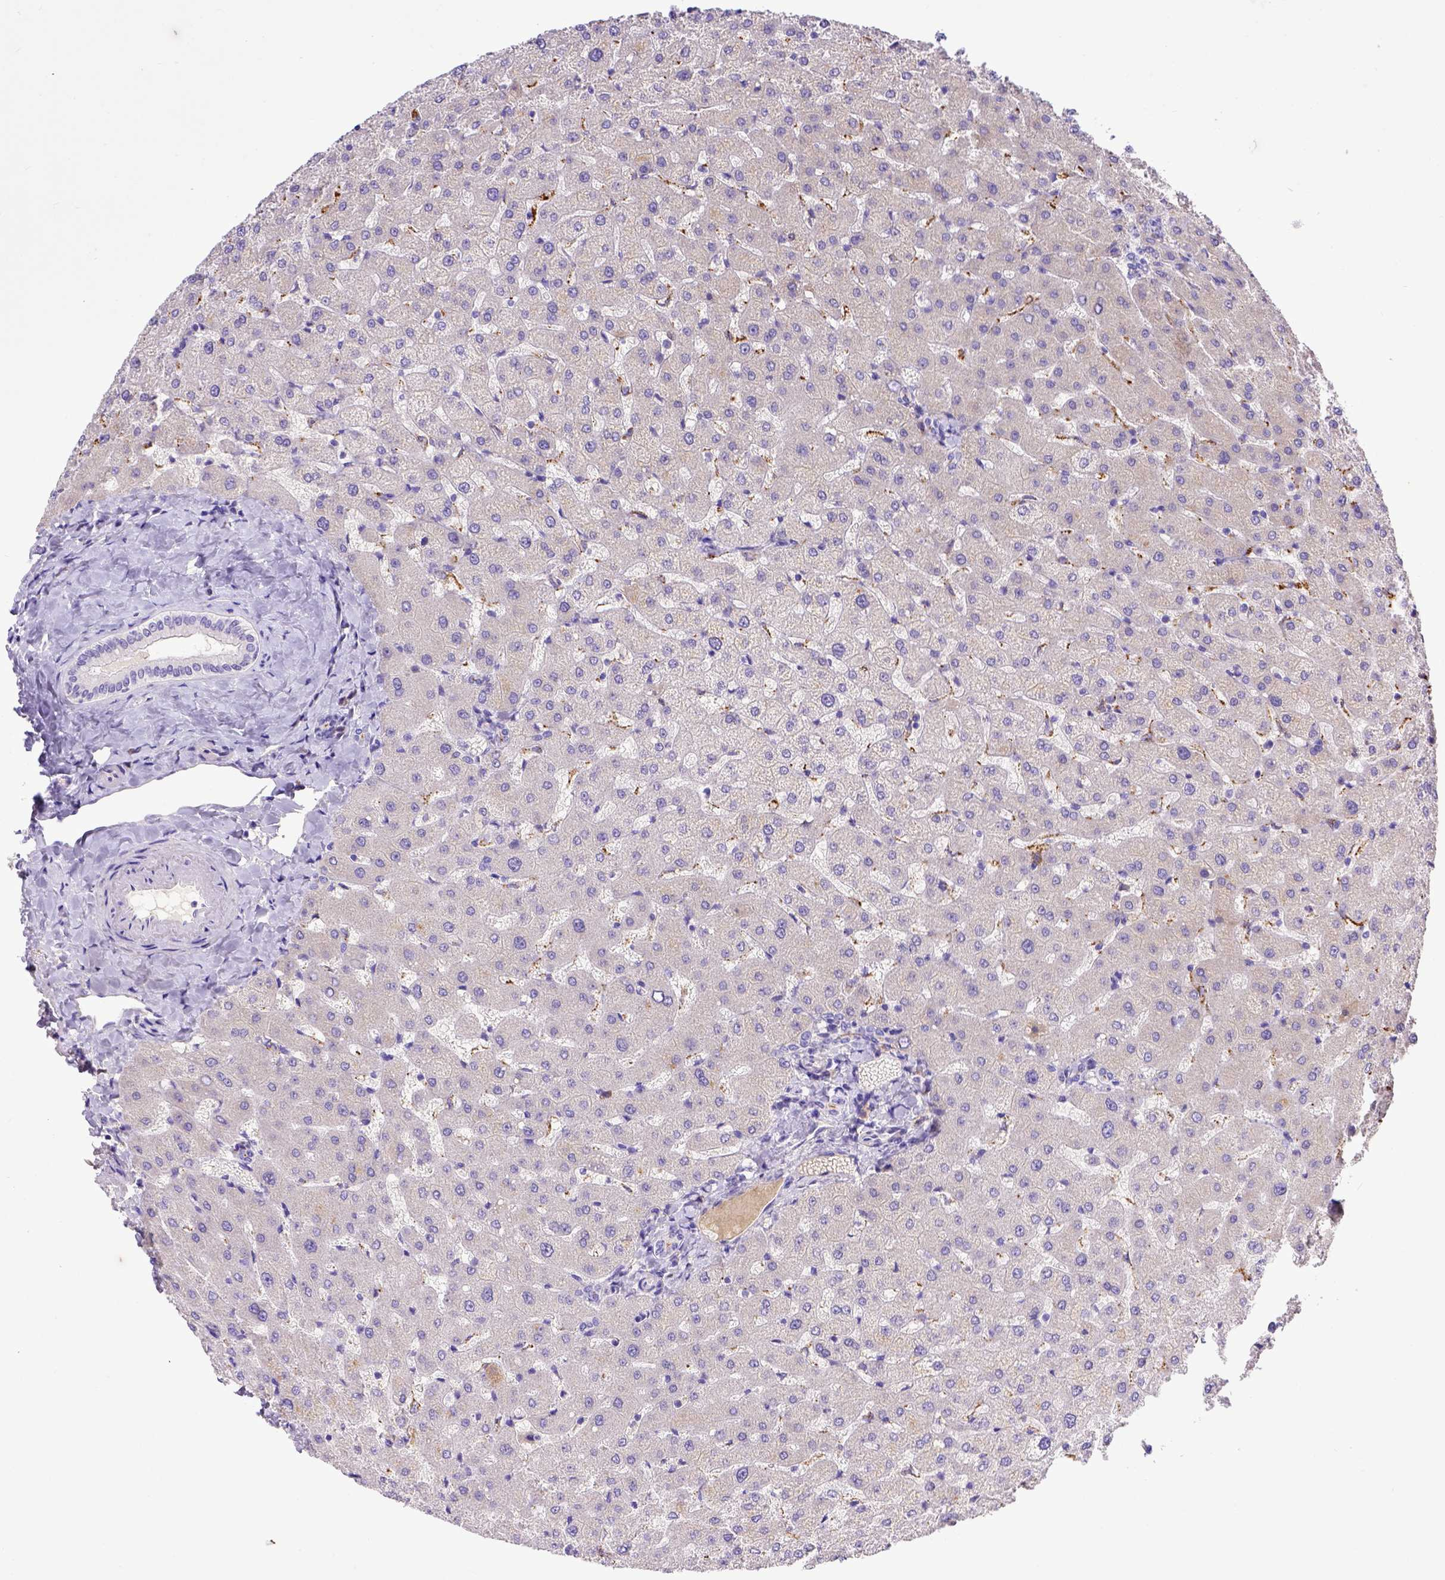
{"staining": {"intensity": "negative", "quantity": "none", "location": "none"}, "tissue": "liver", "cell_type": "Cholangiocytes", "image_type": "normal", "snomed": [{"axis": "morphology", "description": "Normal tissue, NOS"}, {"axis": "topography", "description": "Liver"}], "caption": "The immunohistochemistry (IHC) photomicrograph has no significant positivity in cholangiocytes of liver. Brightfield microscopy of immunohistochemistry stained with DAB (brown) and hematoxylin (blue), captured at high magnification.", "gene": "CFAP300", "patient": {"sex": "female", "age": 50}}